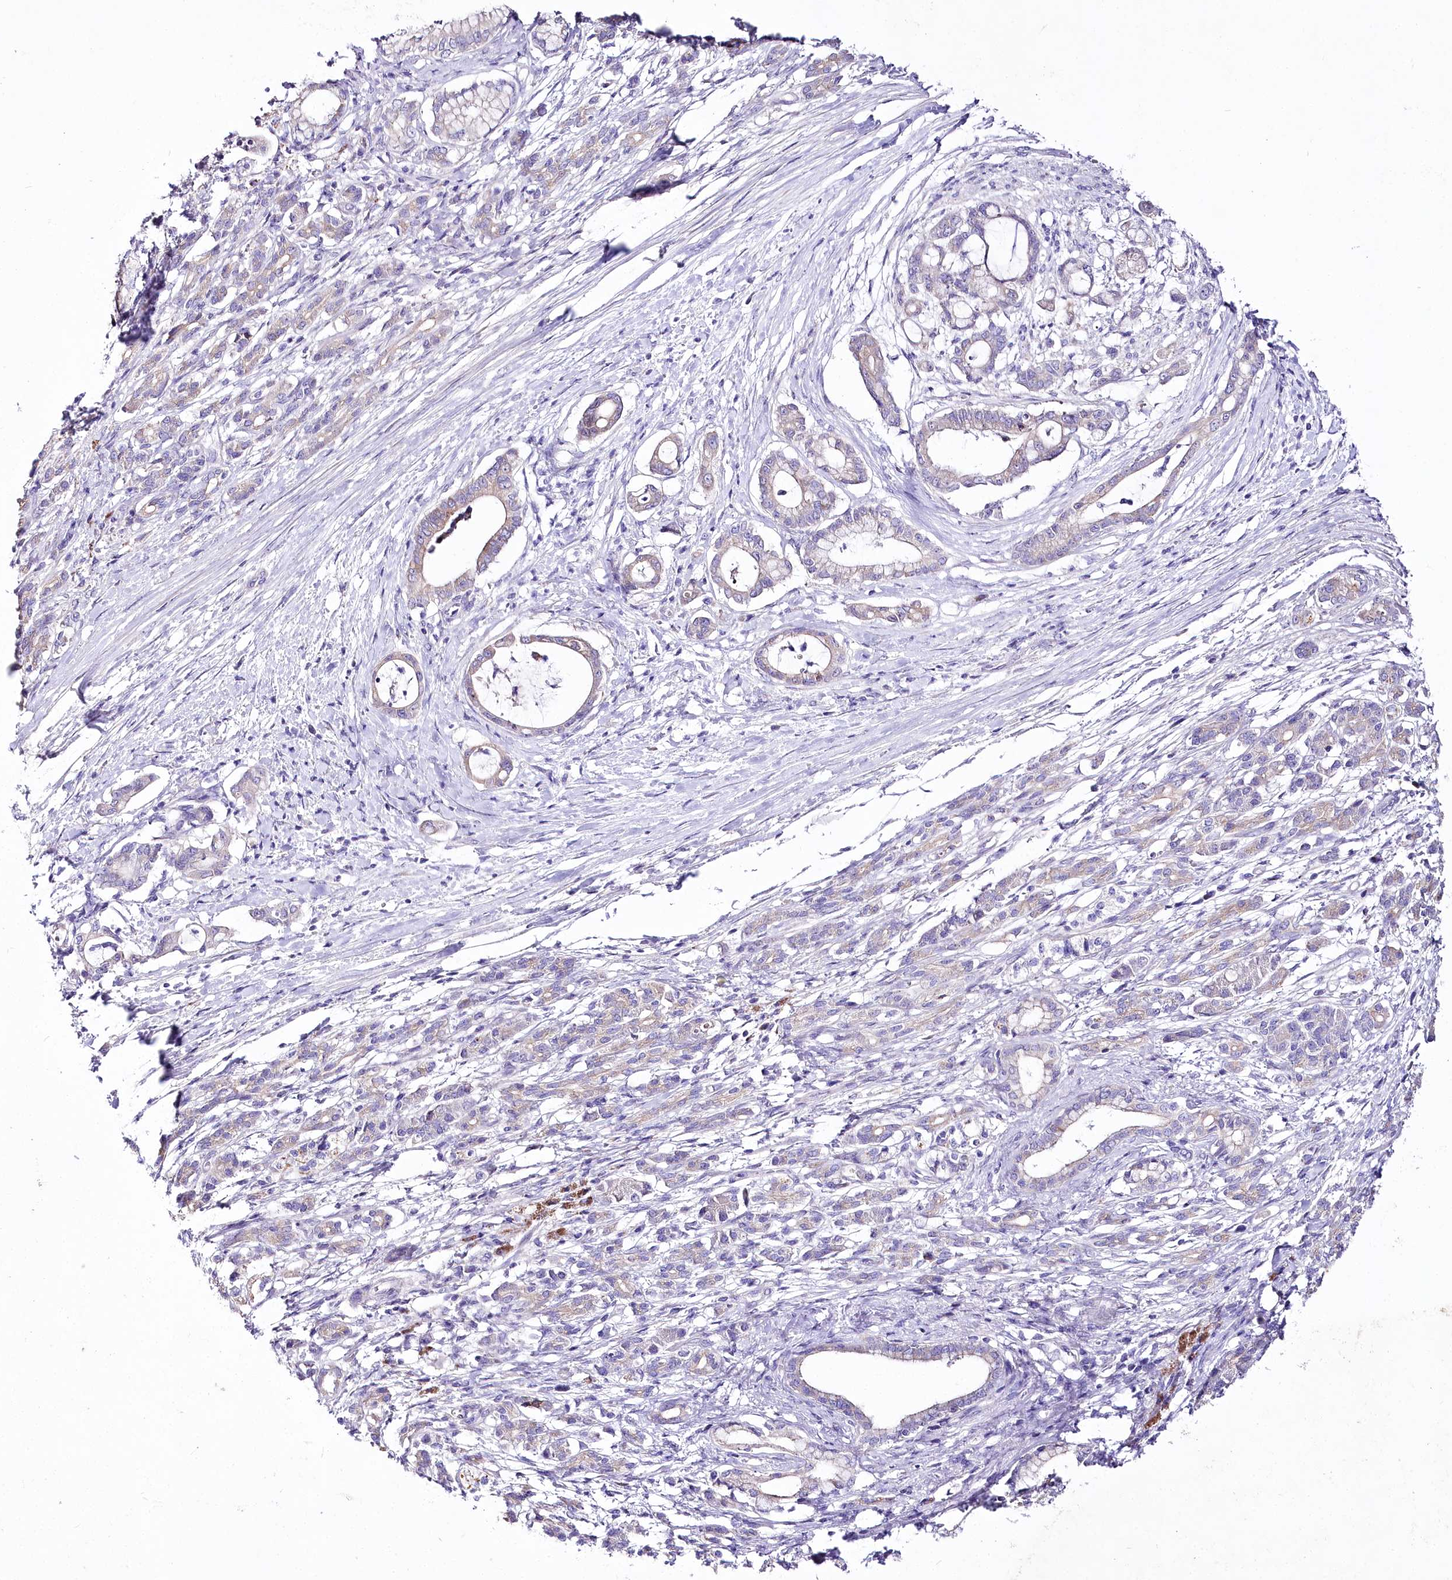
{"staining": {"intensity": "weak", "quantity": "<25%", "location": "cytoplasmic/membranous"}, "tissue": "pancreatic cancer", "cell_type": "Tumor cells", "image_type": "cancer", "snomed": [{"axis": "morphology", "description": "Adenocarcinoma, NOS"}, {"axis": "topography", "description": "Pancreas"}], "caption": "Tumor cells show no significant positivity in pancreatic cancer.", "gene": "LRRC14B", "patient": {"sex": "female", "age": 55}}